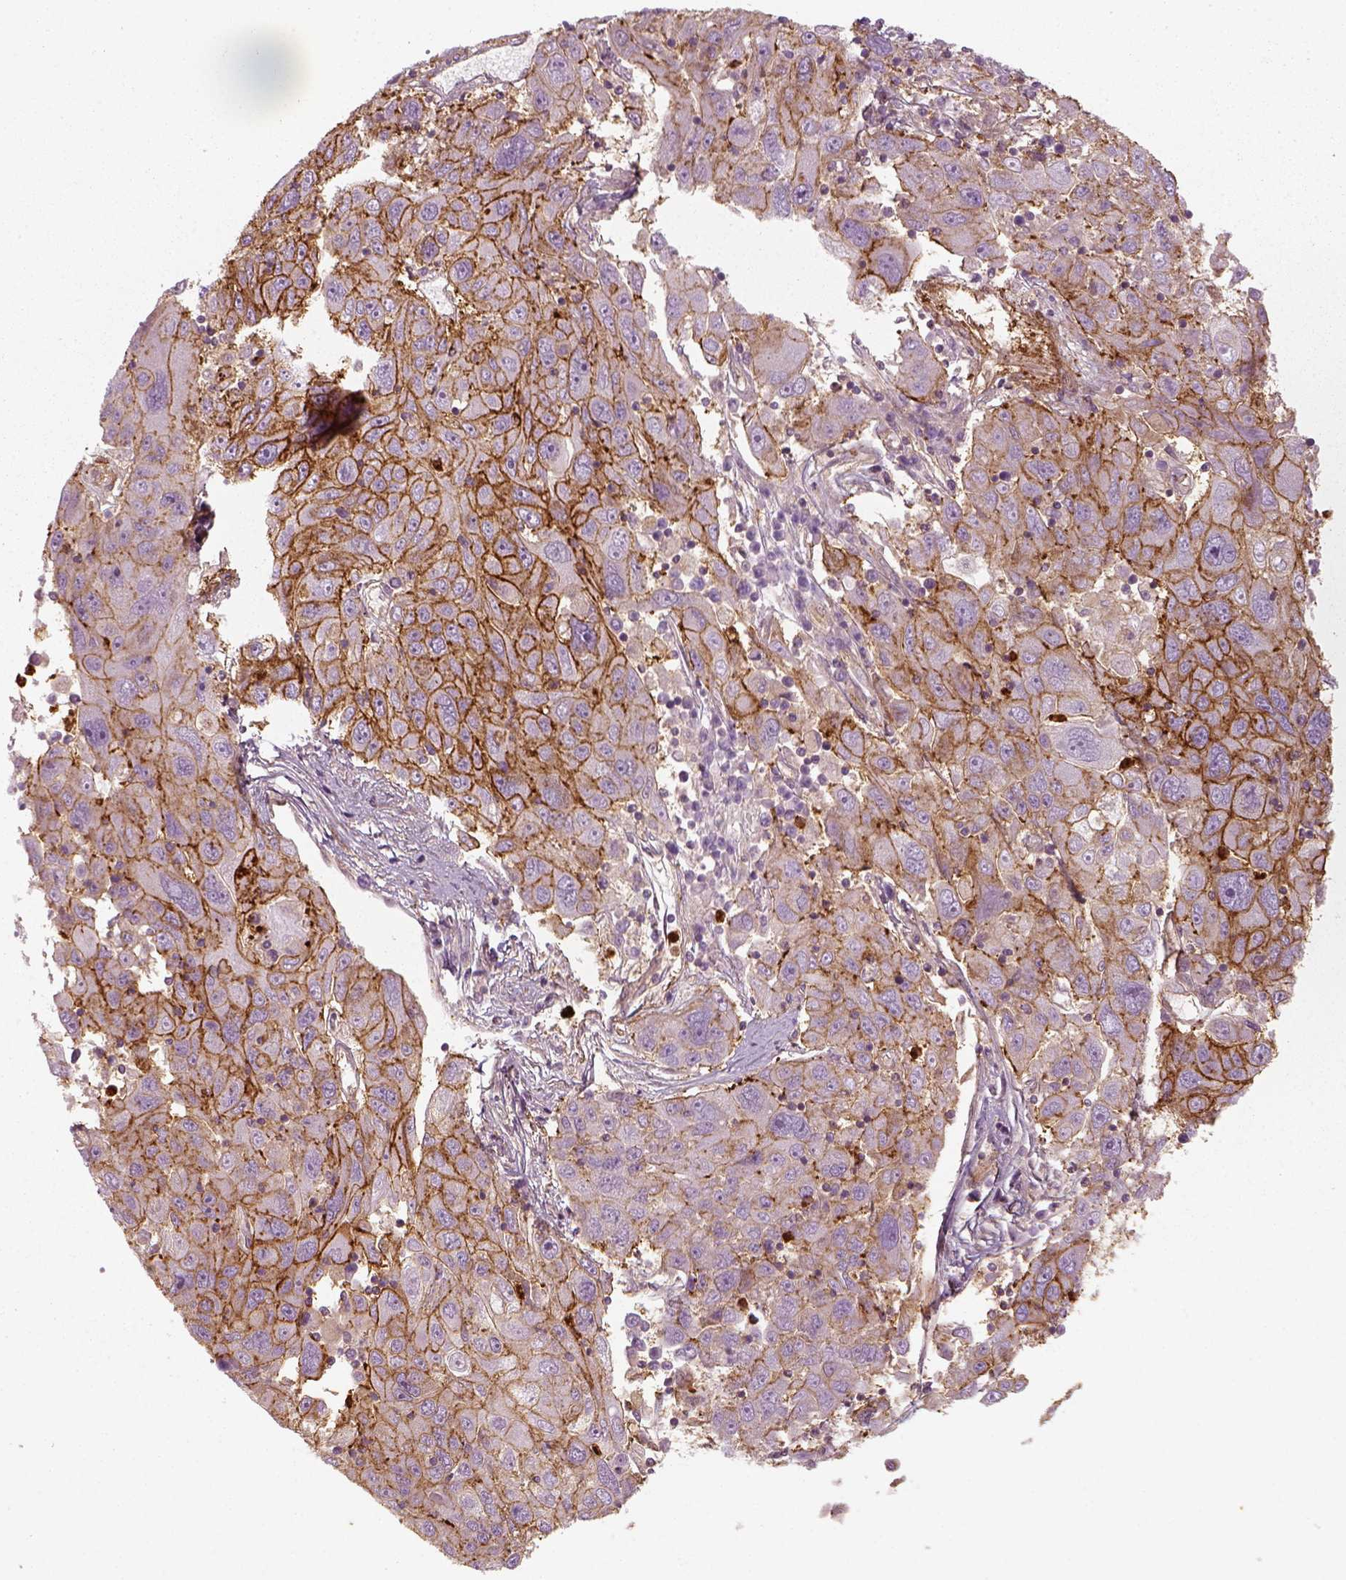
{"staining": {"intensity": "moderate", "quantity": ">75%", "location": "cytoplasmic/membranous"}, "tissue": "stomach cancer", "cell_type": "Tumor cells", "image_type": "cancer", "snomed": [{"axis": "morphology", "description": "Adenocarcinoma, NOS"}, {"axis": "topography", "description": "Stomach"}], "caption": "The photomicrograph displays immunohistochemical staining of stomach cancer. There is moderate cytoplasmic/membranous staining is seen in approximately >75% of tumor cells.", "gene": "NPTN", "patient": {"sex": "male", "age": 56}}